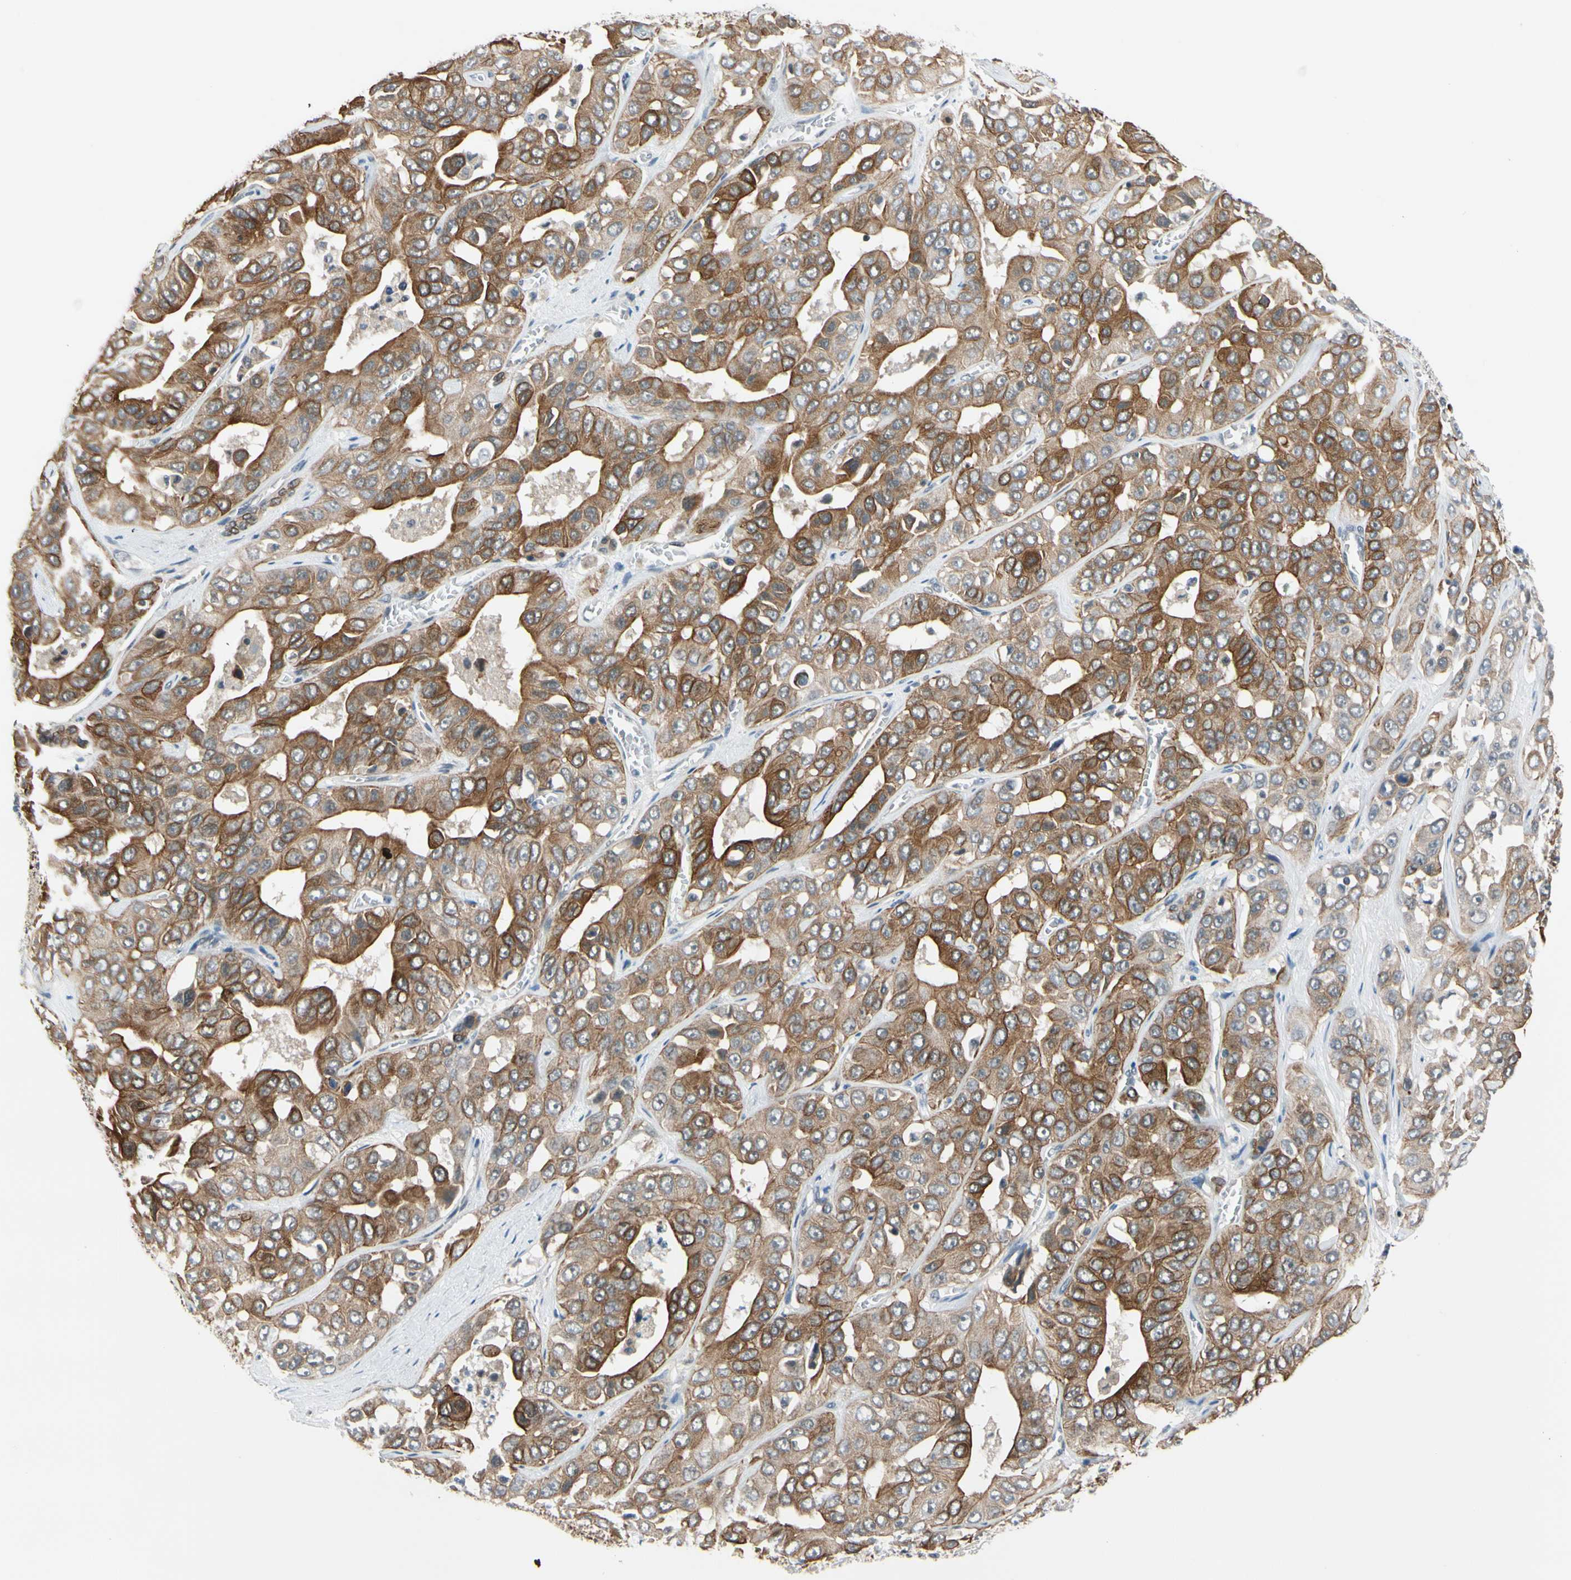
{"staining": {"intensity": "strong", "quantity": ">75%", "location": "cytoplasmic/membranous"}, "tissue": "liver cancer", "cell_type": "Tumor cells", "image_type": "cancer", "snomed": [{"axis": "morphology", "description": "Cholangiocarcinoma"}, {"axis": "topography", "description": "Liver"}], "caption": "Immunohistochemical staining of liver cancer (cholangiocarcinoma) displays strong cytoplasmic/membranous protein staining in approximately >75% of tumor cells.", "gene": "TAF12", "patient": {"sex": "female", "age": 52}}